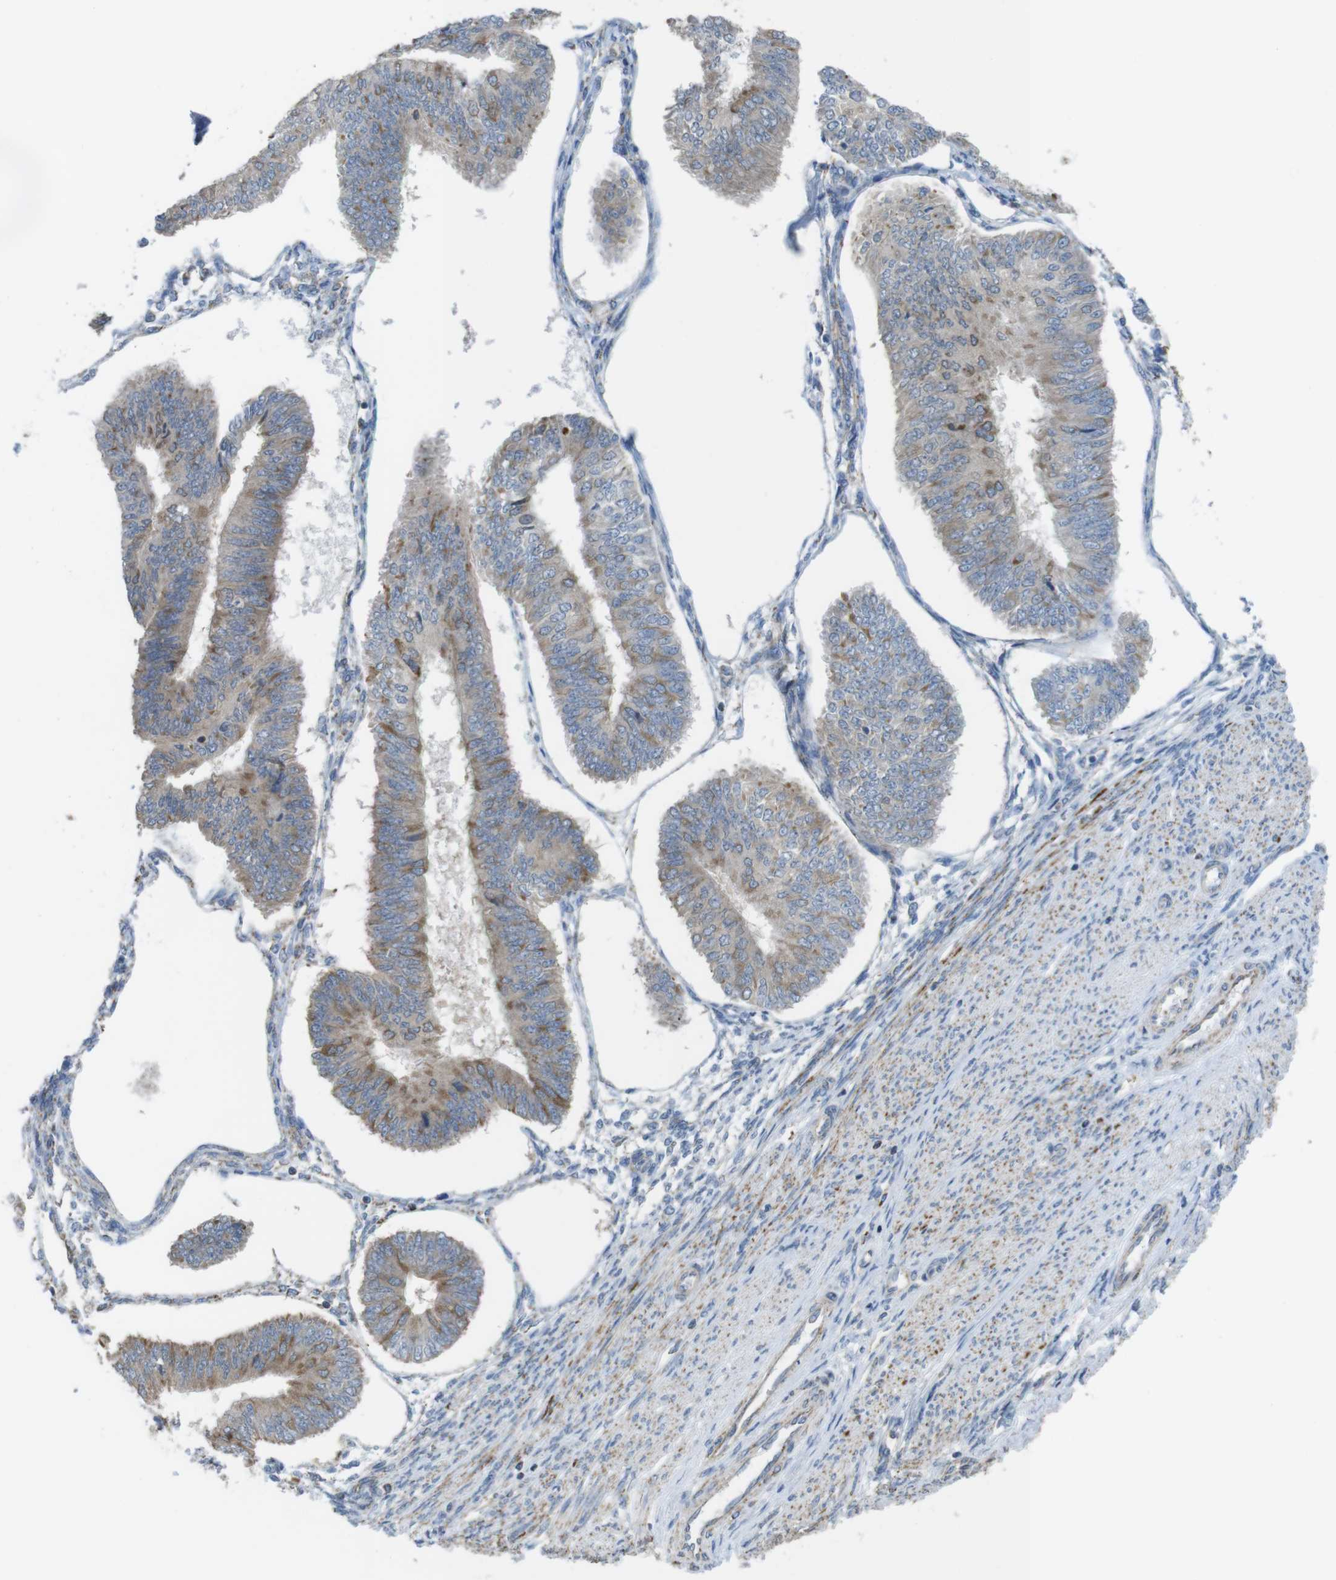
{"staining": {"intensity": "weak", "quantity": ">75%", "location": "cytoplasmic/membranous"}, "tissue": "endometrial cancer", "cell_type": "Tumor cells", "image_type": "cancer", "snomed": [{"axis": "morphology", "description": "Adenocarcinoma, NOS"}, {"axis": "topography", "description": "Endometrium"}], "caption": "DAB immunohistochemical staining of endometrial cancer (adenocarcinoma) displays weak cytoplasmic/membranous protein staining in approximately >75% of tumor cells. Using DAB (3,3'-diaminobenzidine) (brown) and hematoxylin (blue) stains, captured at high magnification using brightfield microscopy.", "gene": "GRIK2", "patient": {"sex": "female", "age": 58}}